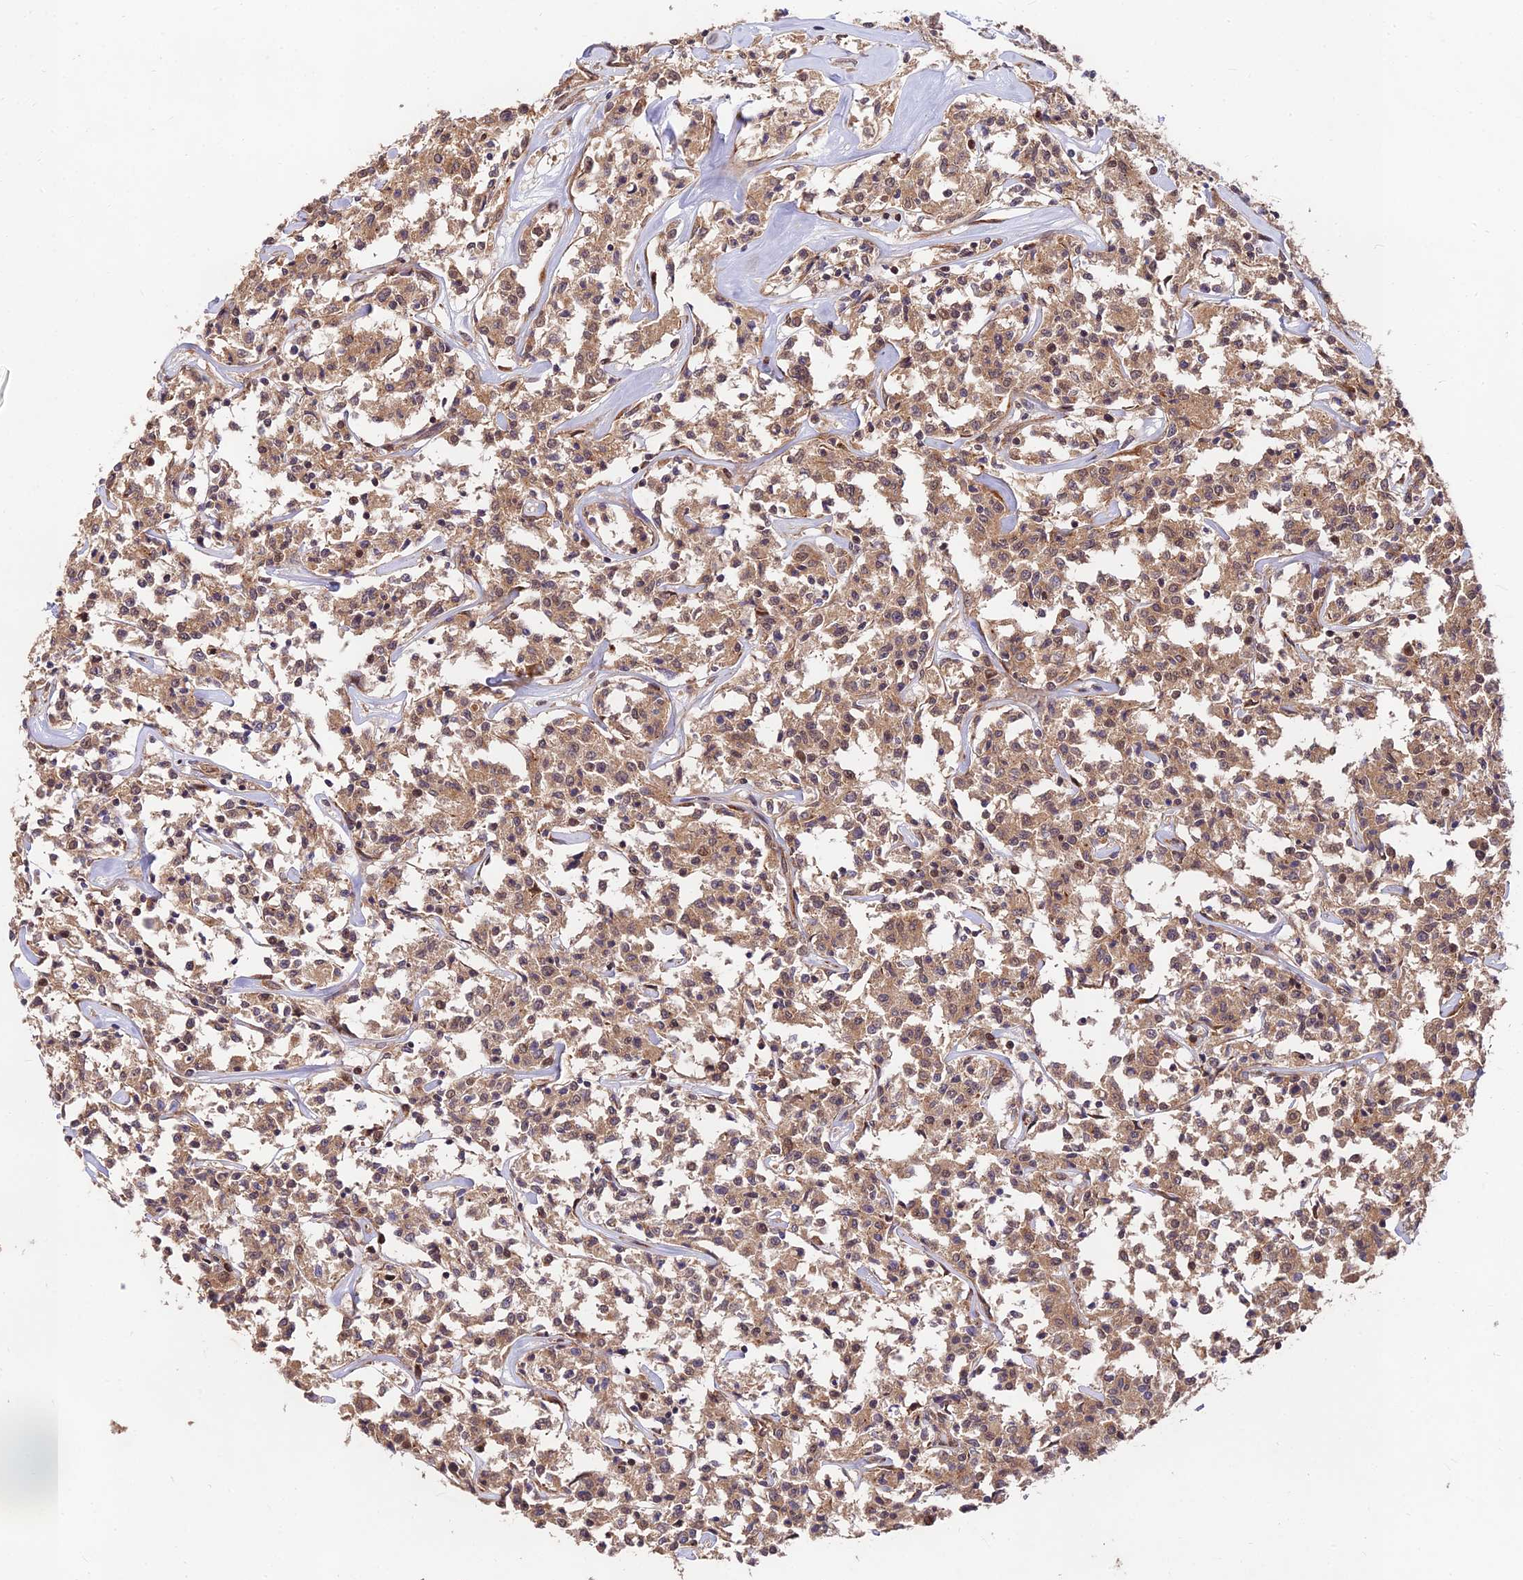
{"staining": {"intensity": "moderate", "quantity": ">75%", "location": "cytoplasmic/membranous,nuclear"}, "tissue": "lymphoma", "cell_type": "Tumor cells", "image_type": "cancer", "snomed": [{"axis": "morphology", "description": "Malignant lymphoma, non-Hodgkin's type, Low grade"}, {"axis": "topography", "description": "Small intestine"}], "caption": "Moderate cytoplasmic/membranous and nuclear expression for a protein is appreciated in approximately >75% of tumor cells of lymphoma using immunohistochemistry (IHC).", "gene": "MKKS", "patient": {"sex": "female", "age": 59}}